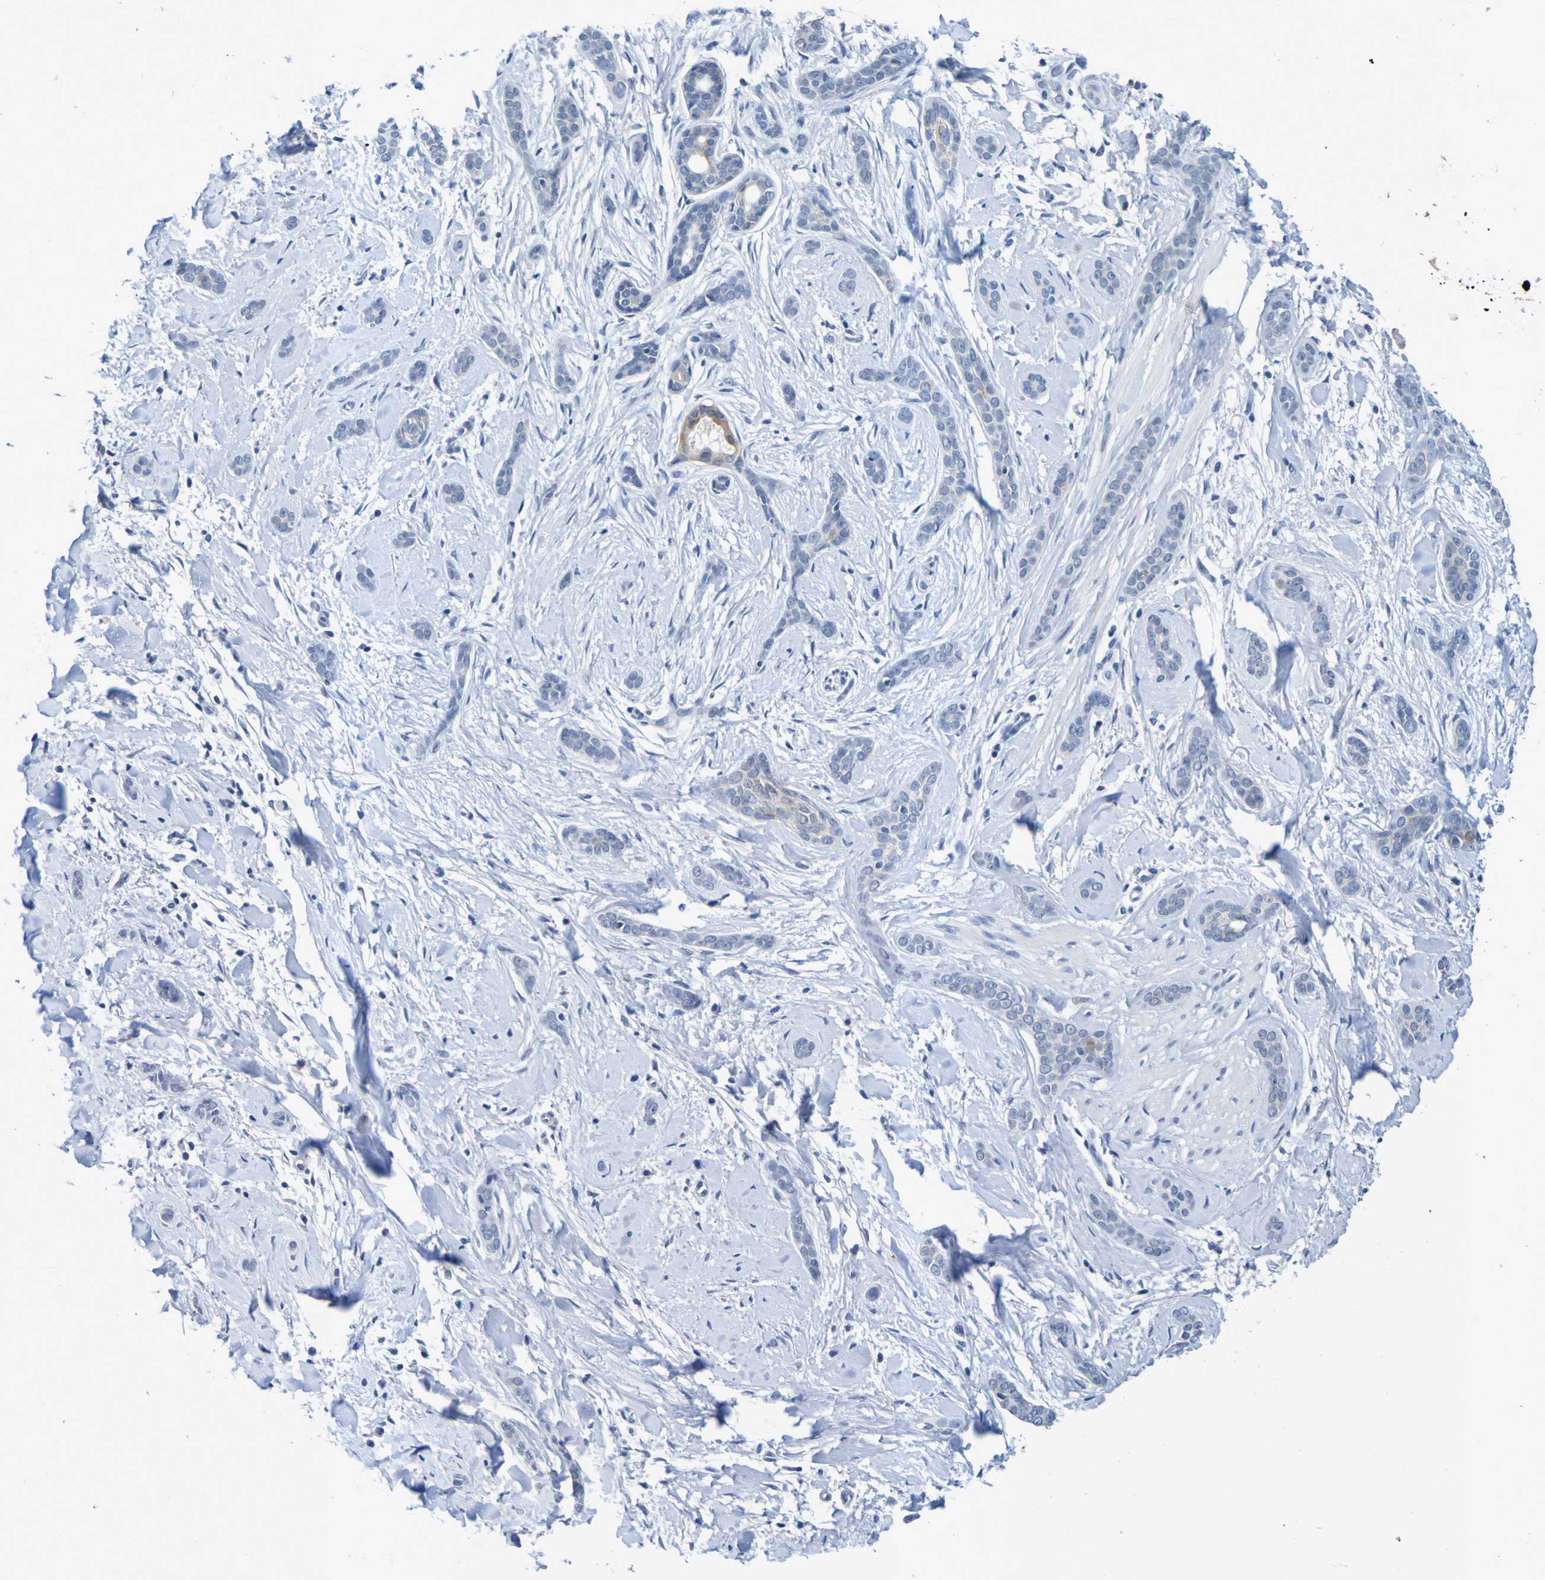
{"staining": {"intensity": "moderate", "quantity": "<25%", "location": "cytoplasmic/membranous"}, "tissue": "skin cancer", "cell_type": "Tumor cells", "image_type": "cancer", "snomed": [{"axis": "morphology", "description": "Basal cell carcinoma"}, {"axis": "morphology", "description": "Adnexal tumor, benign"}, {"axis": "topography", "description": "Skin"}], "caption": "This is a histology image of IHC staining of benign adnexal tumor (skin), which shows moderate positivity in the cytoplasmic/membranous of tumor cells.", "gene": "VMA21", "patient": {"sex": "female", "age": 42}}